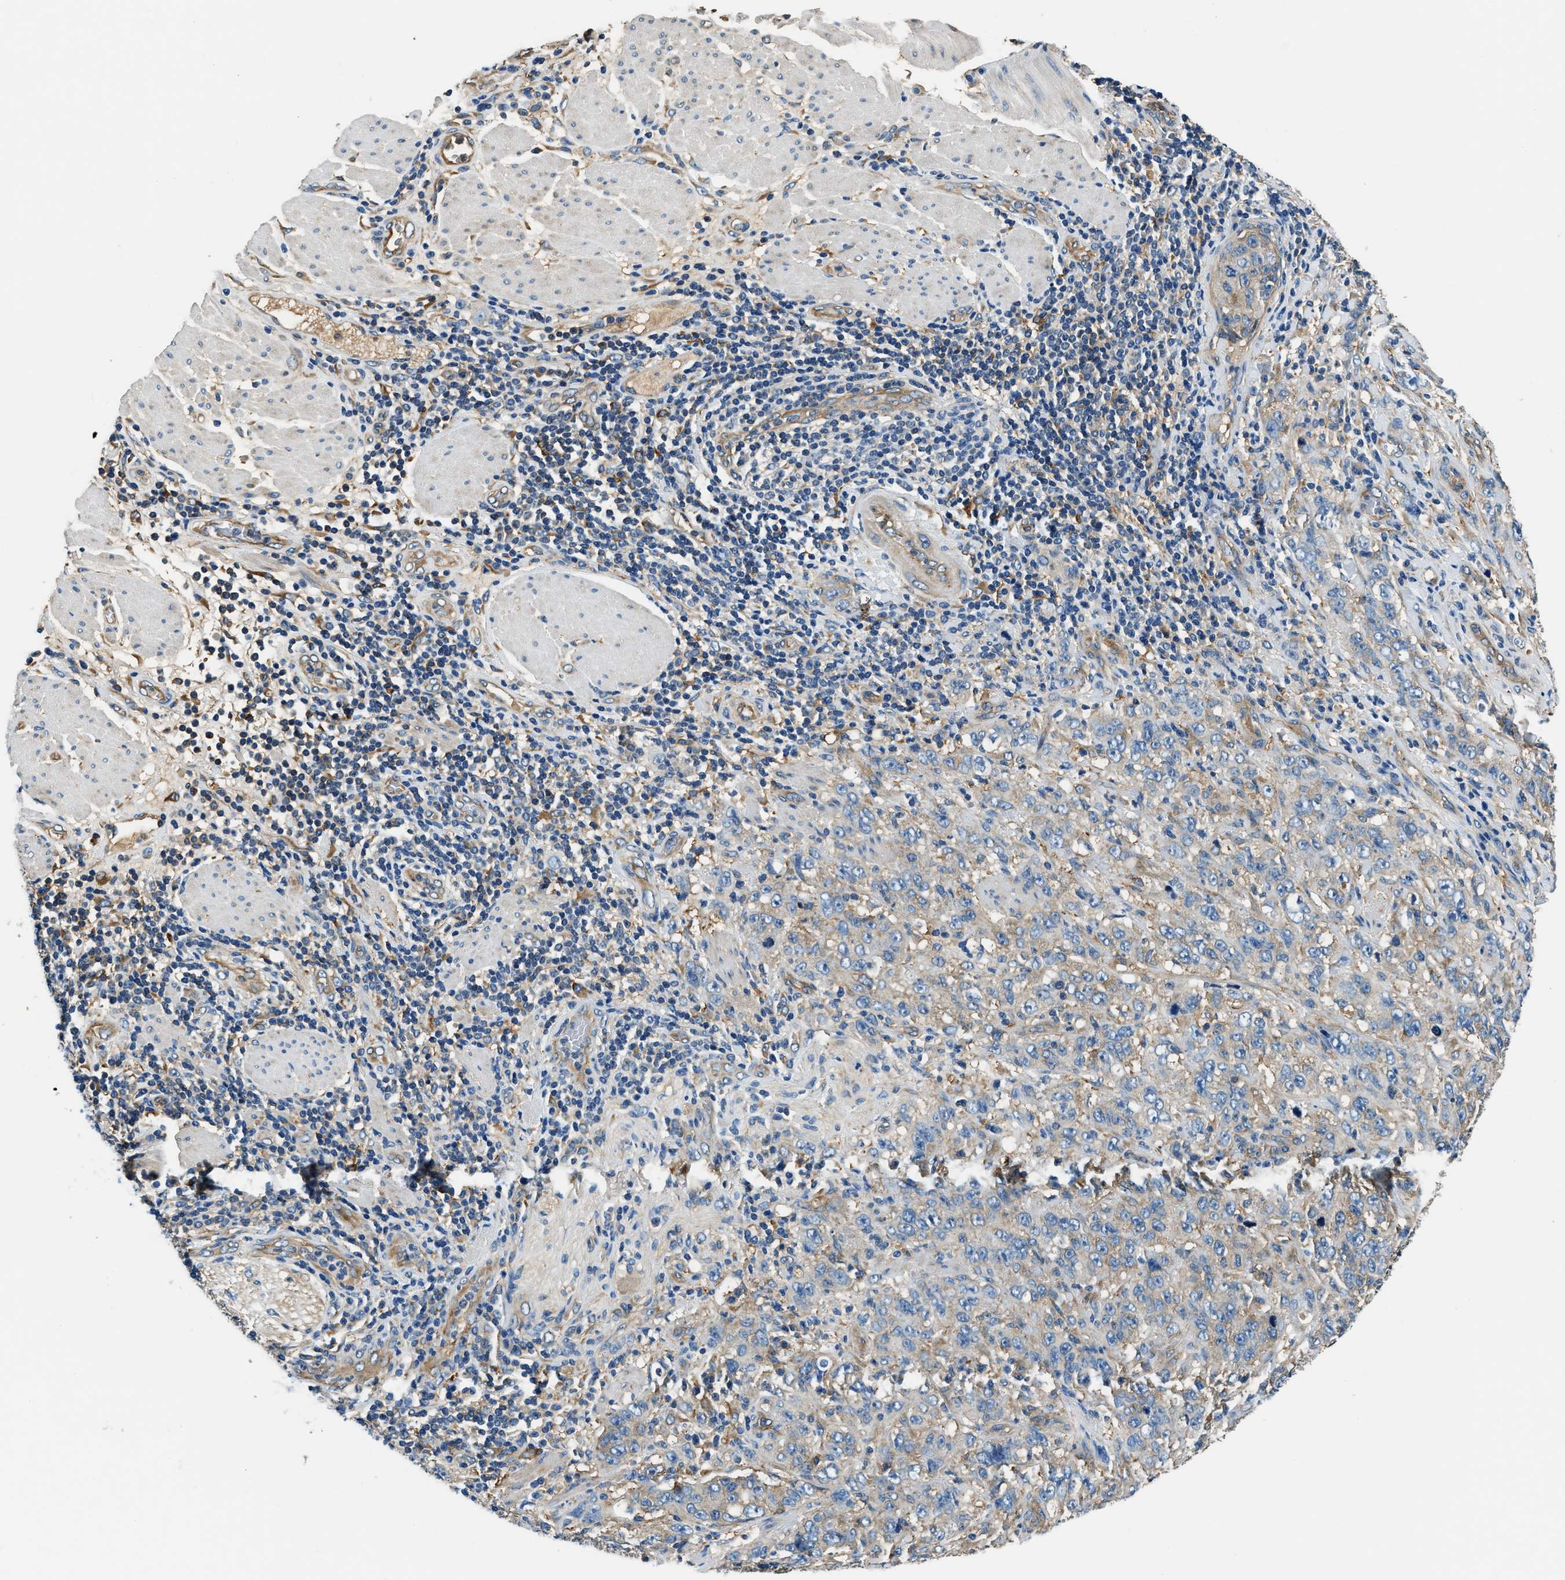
{"staining": {"intensity": "weak", "quantity": "25%-75%", "location": "cytoplasmic/membranous"}, "tissue": "stomach cancer", "cell_type": "Tumor cells", "image_type": "cancer", "snomed": [{"axis": "morphology", "description": "Adenocarcinoma, NOS"}, {"axis": "topography", "description": "Stomach"}], "caption": "An immunohistochemistry histopathology image of neoplastic tissue is shown. Protein staining in brown shows weak cytoplasmic/membranous positivity in stomach cancer within tumor cells. Nuclei are stained in blue.", "gene": "EEA1", "patient": {"sex": "male", "age": 48}}